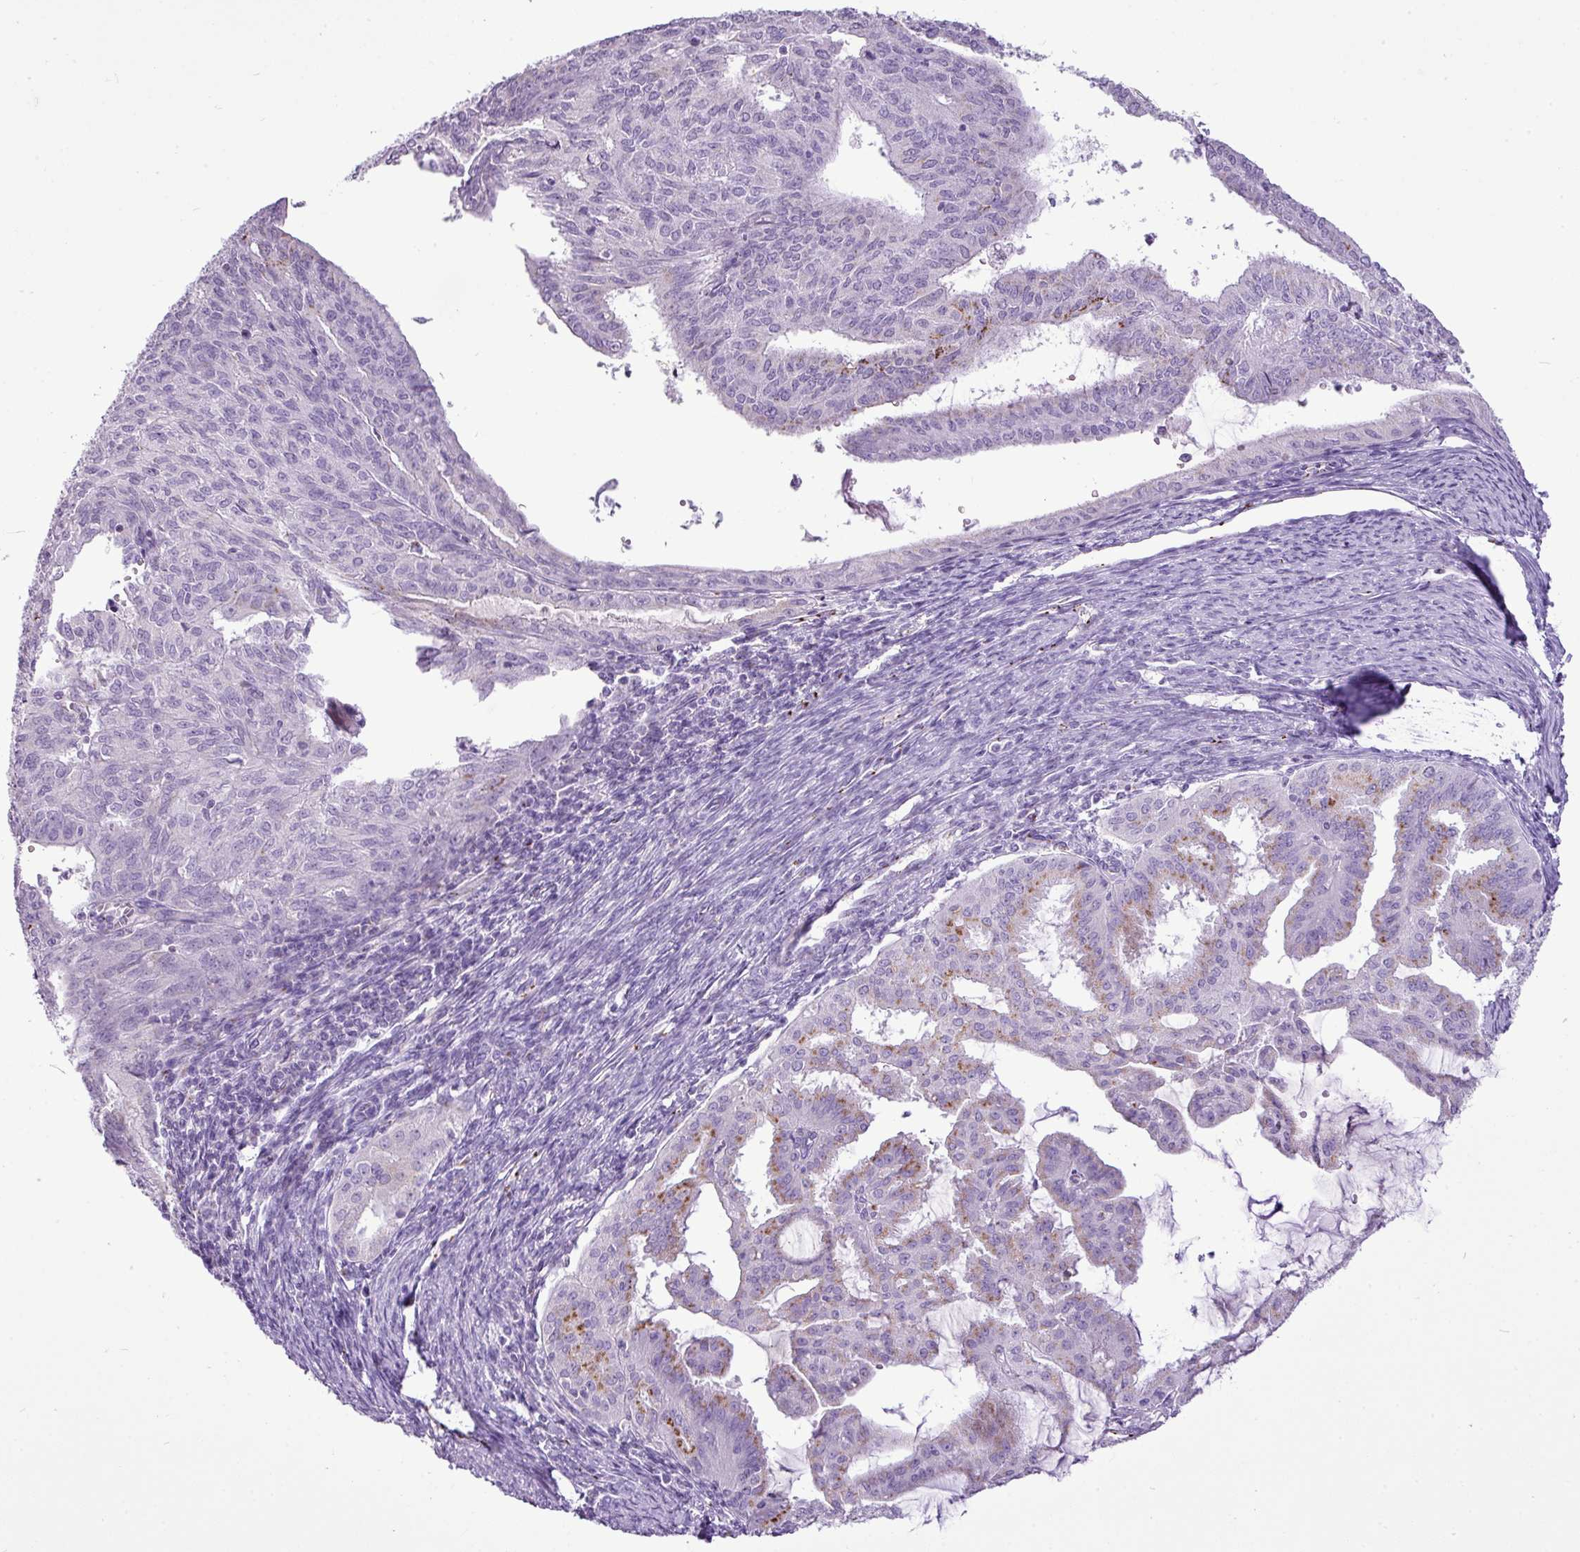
{"staining": {"intensity": "moderate", "quantity": "<25%", "location": "cytoplasmic/membranous"}, "tissue": "endometrial cancer", "cell_type": "Tumor cells", "image_type": "cancer", "snomed": [{"axis": "morphology", "description": "Adenocarcinoma, NOS"}, {"axis": "topography", "description": "Endometrium"}], "caption": "Immunohistochemical staining of human adenocarcinoma (endometrial) shows moderate cytoplasmic/membranous protein positivity in approximately <25% of tumor cells. Using DAB (3,3'-diaminobenzidine) (brown) and hematoxylin (blue) stains, captured at high magnification using brightfield microscopy.", "gene": "FAM43A", "patient": {"sex": "female", "age": 70}}